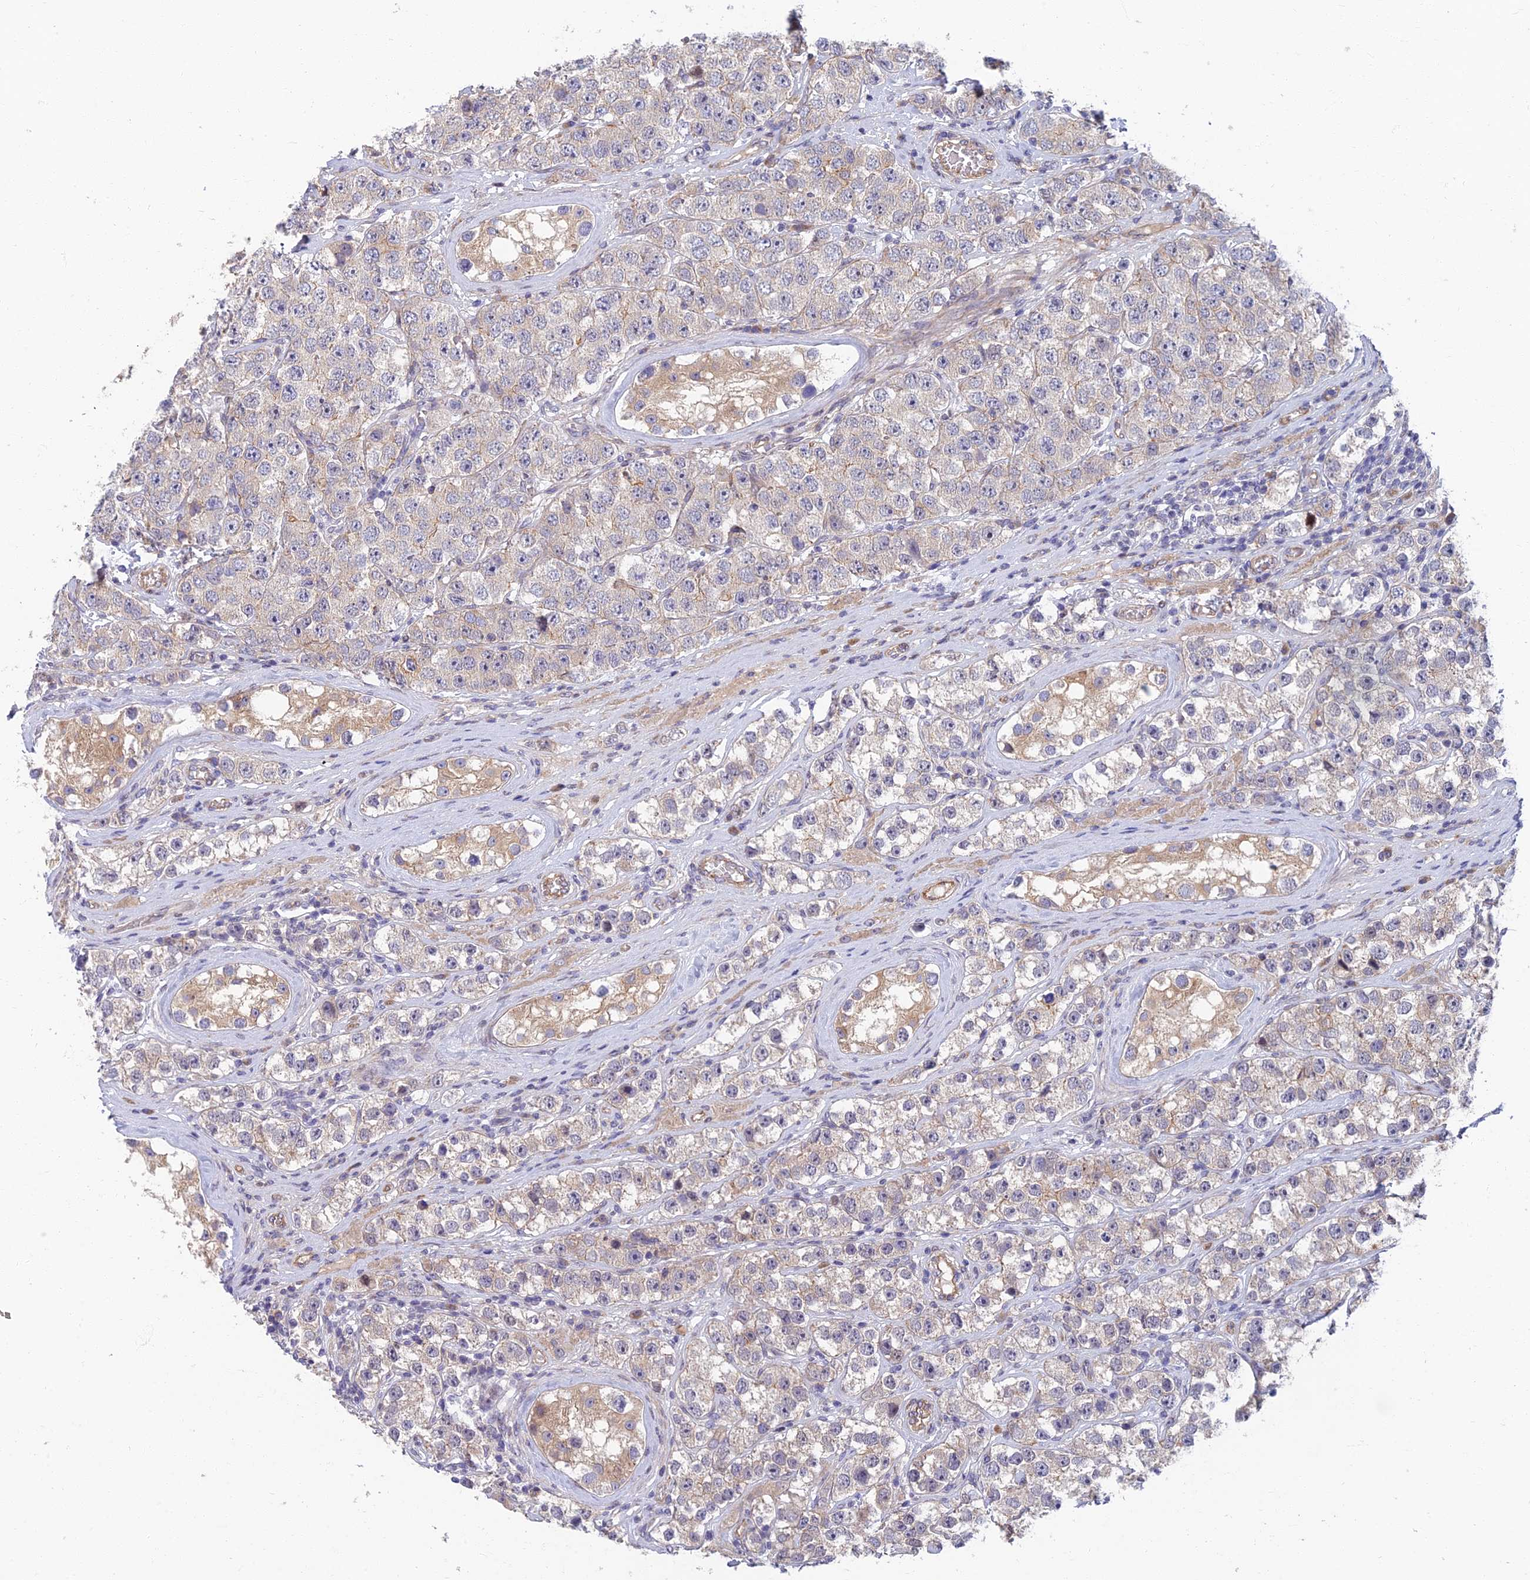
{"staining": {"intensity": "weak", "quantity": "<25%", "location": "cytoplasmic/membranous"}, "tissue": "testis cancer", "cell_type": "Tumor cells", "image_type": "cancer", "snomed": [{"axis": "morphology", "description": "Seminoma, NOS"}, {"axis": "topography", "description": "Testis"}], "caption": "This image is of testis seminoma stained with immunohistochemistry to label a protein in brown with the nuclei are counter-stained blue. There is no expression in tumor cells.", "gene": "RHBDL2", "patient": {"sex": "male", "age": 28}}